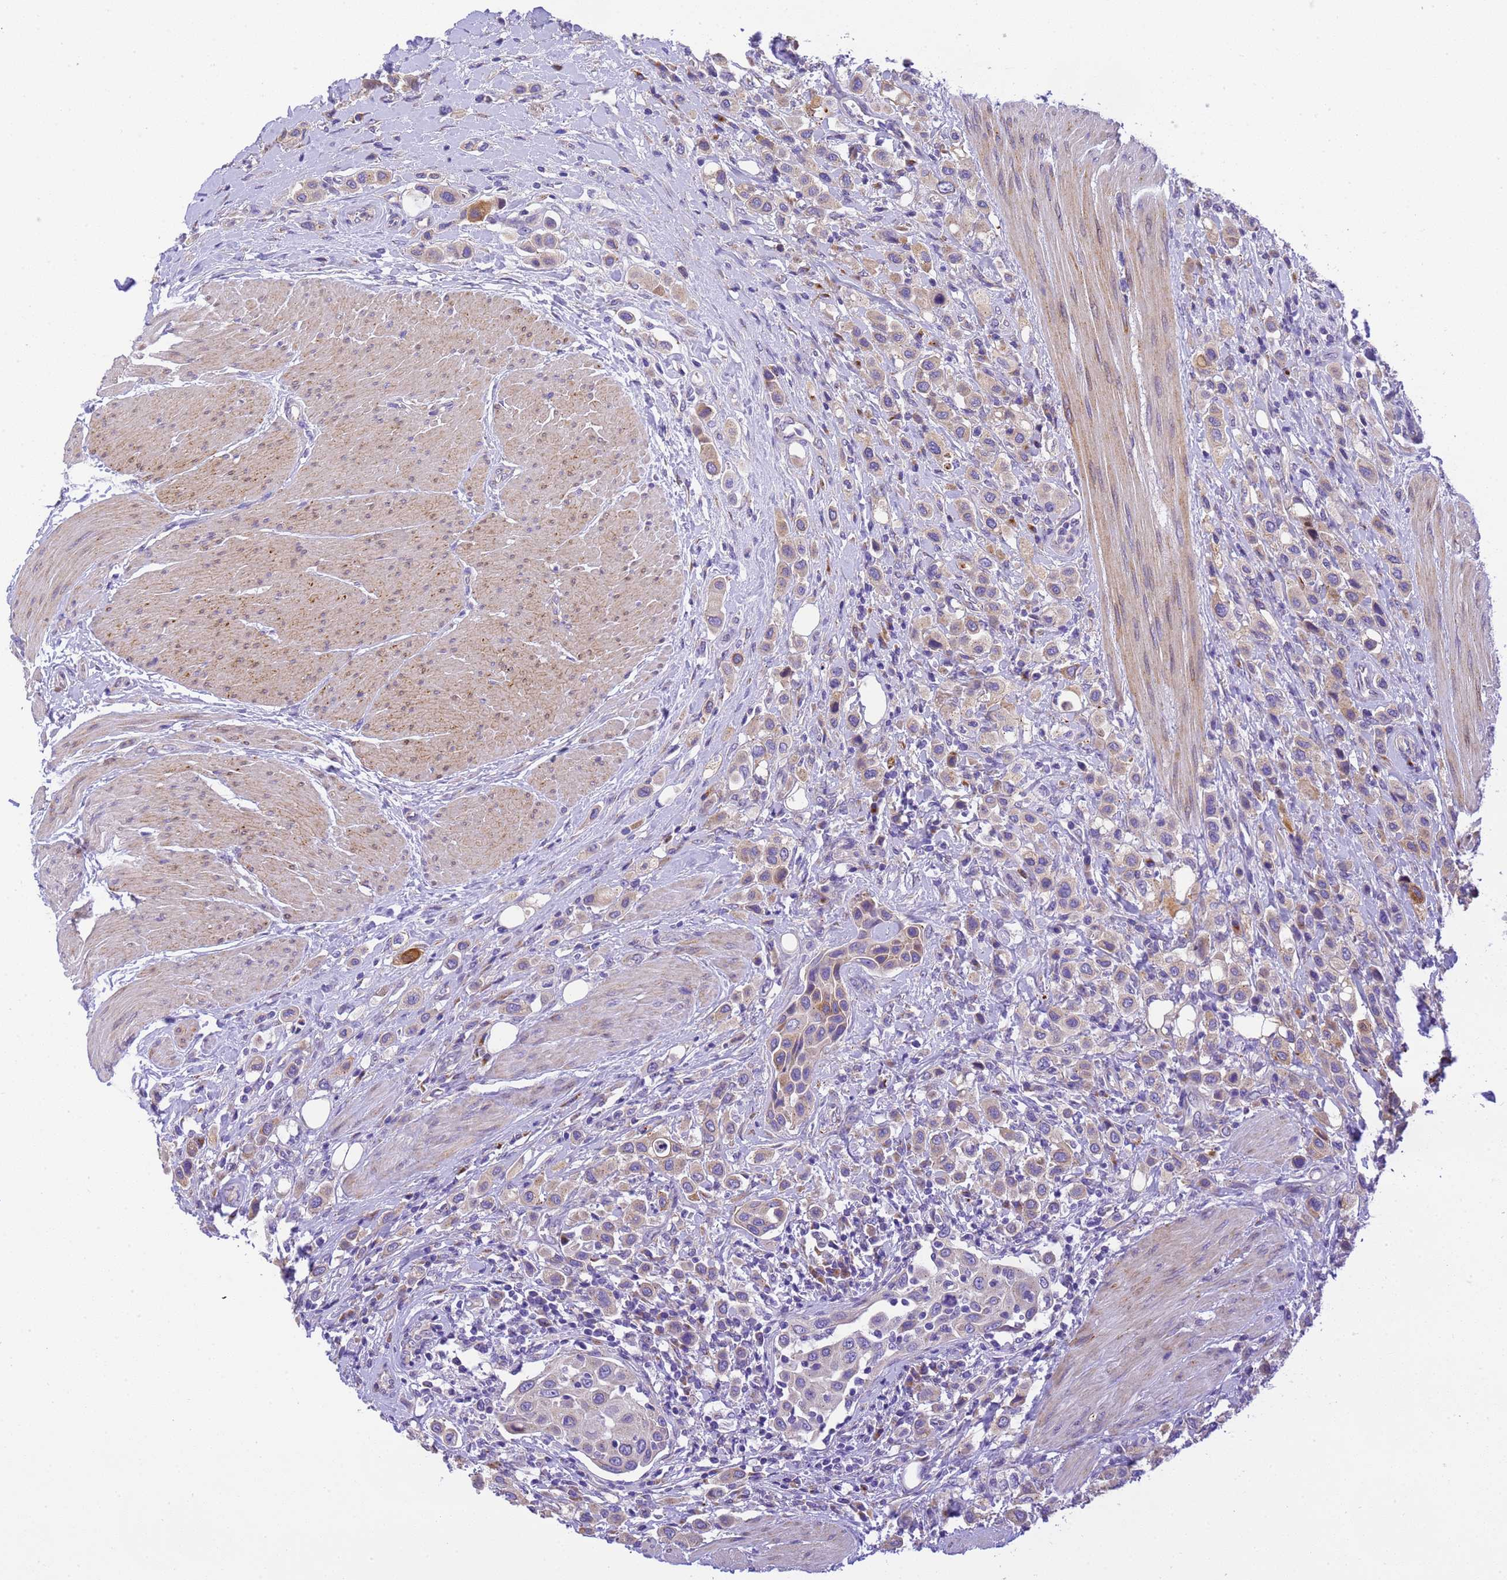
{"staining": {"intensity": "weak", "quantity": ">75%", "location": "cytoplasmic/membranous"}, "tissue": "urothelial cancer", "cell_type": "Tumor cells", "image_type": "cancer", "snomed": [{"axis": "morphology", "description": "Urothelial carcinoma, High grade"}, {"axis": "topography", "description": "Urinary bladder"}], "caption": "This image shows immunohistochemistry staining of human urothelial carcinoma (high-grade), with low weak cytoplasmic/membranous expression in approximately >75% of tumor cells.", "gene": "RHBDD3", "patient": {"sex": "male", "age": 50}}